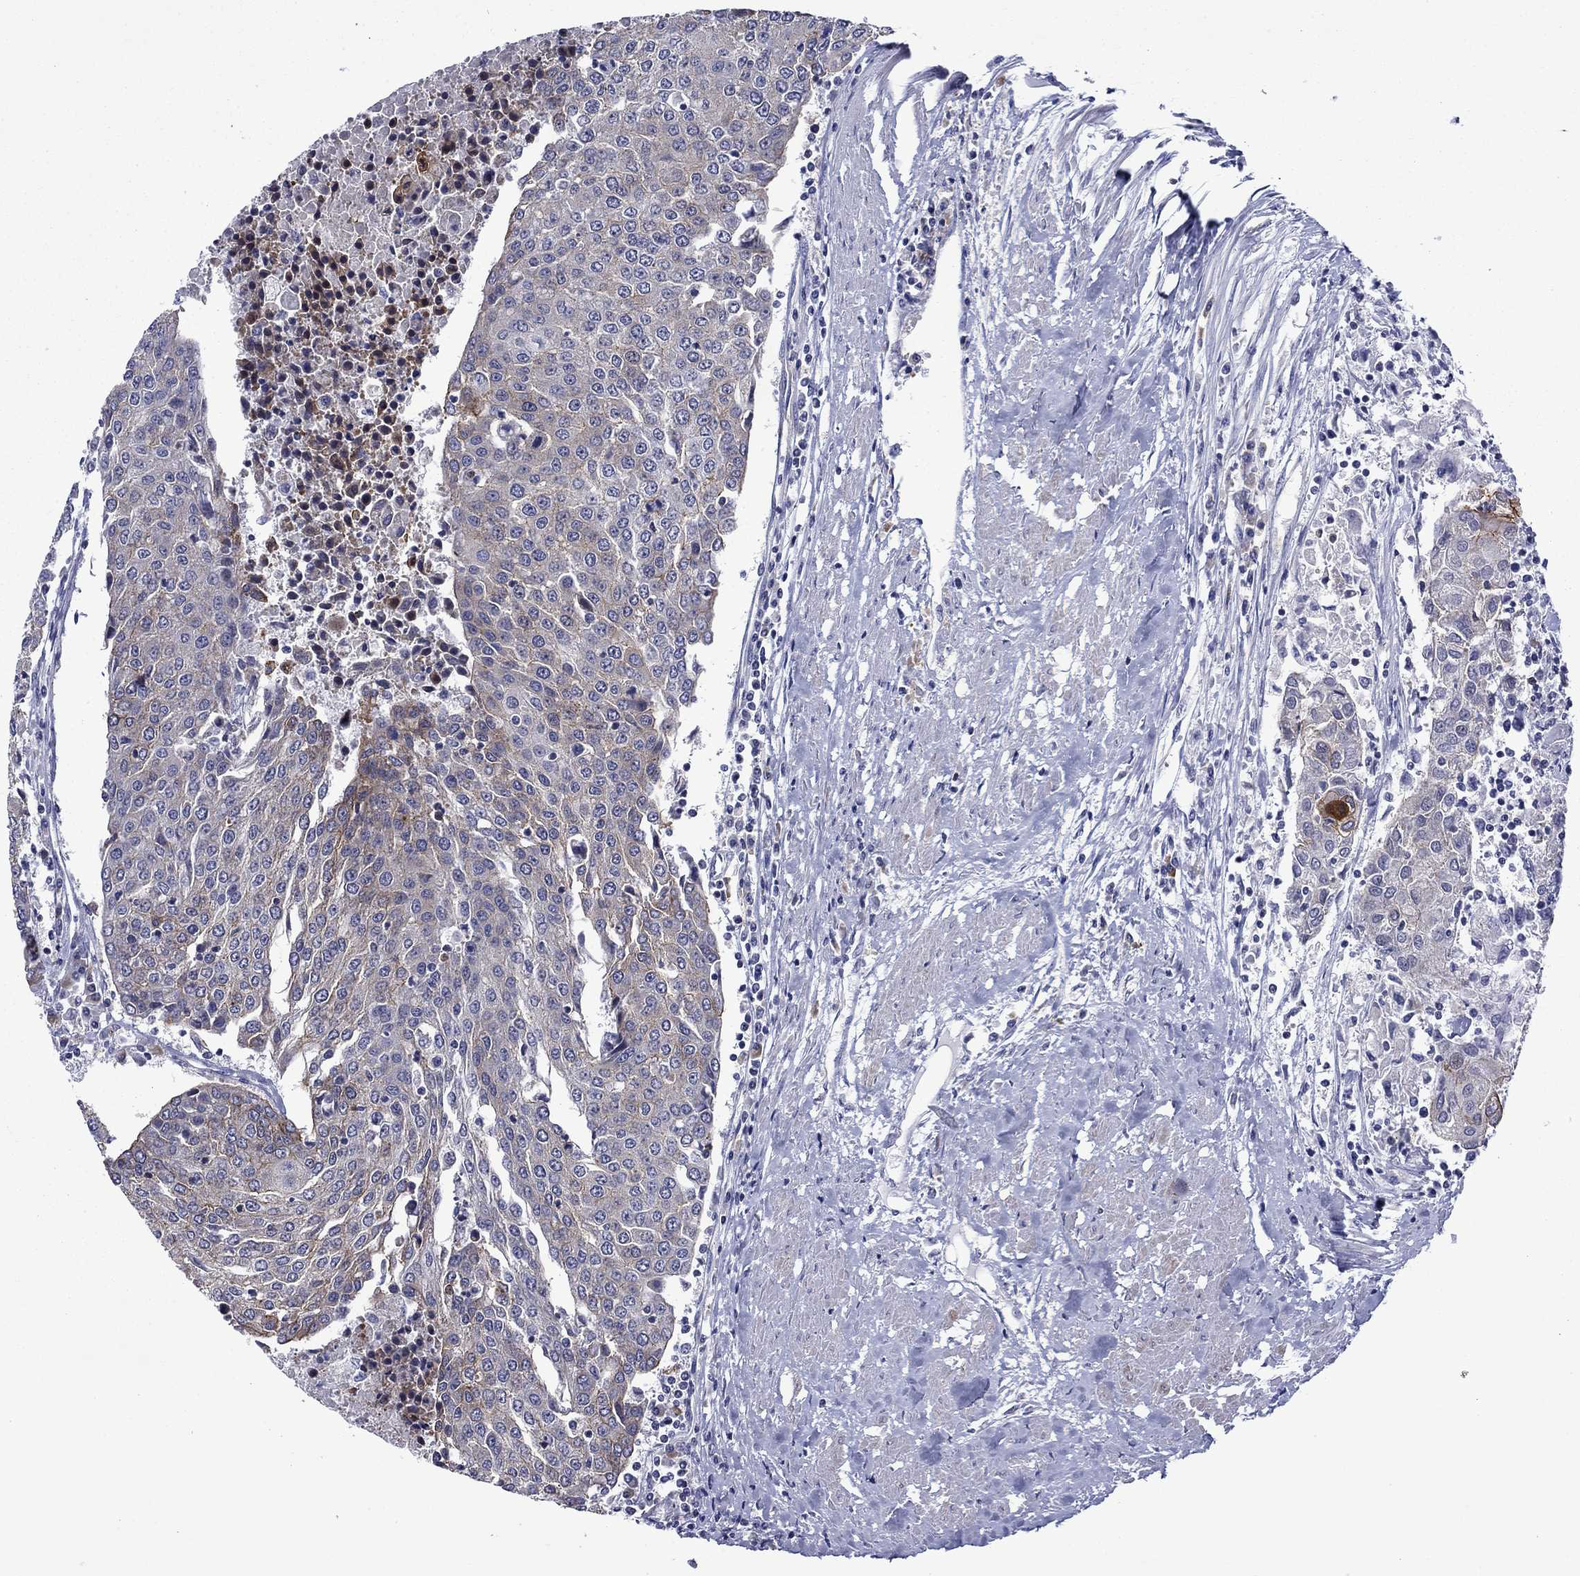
{"staining": {"intensity": "moderate", "quantity": "<25%", "location": "cytoplasmic/membranous"}, "tissue": "urothelial cancer", "cell_type": "Tumor cells", "image_type": "cancer", "snomed": [{"axis": "morphology", "description": "Urothelial carcinoma, High grade"}, {"axis": "topography", "description": "Urinary bladder"}], "caption": "Immunohistochemical staining of urothelial carcinoma (high-grade) displays low levels of moderate cytoplasmic/membranous positivity in approximately <25% of tumor cells.", "gene": "LMO7", "patient": {"sex": "female", "age": 85}}